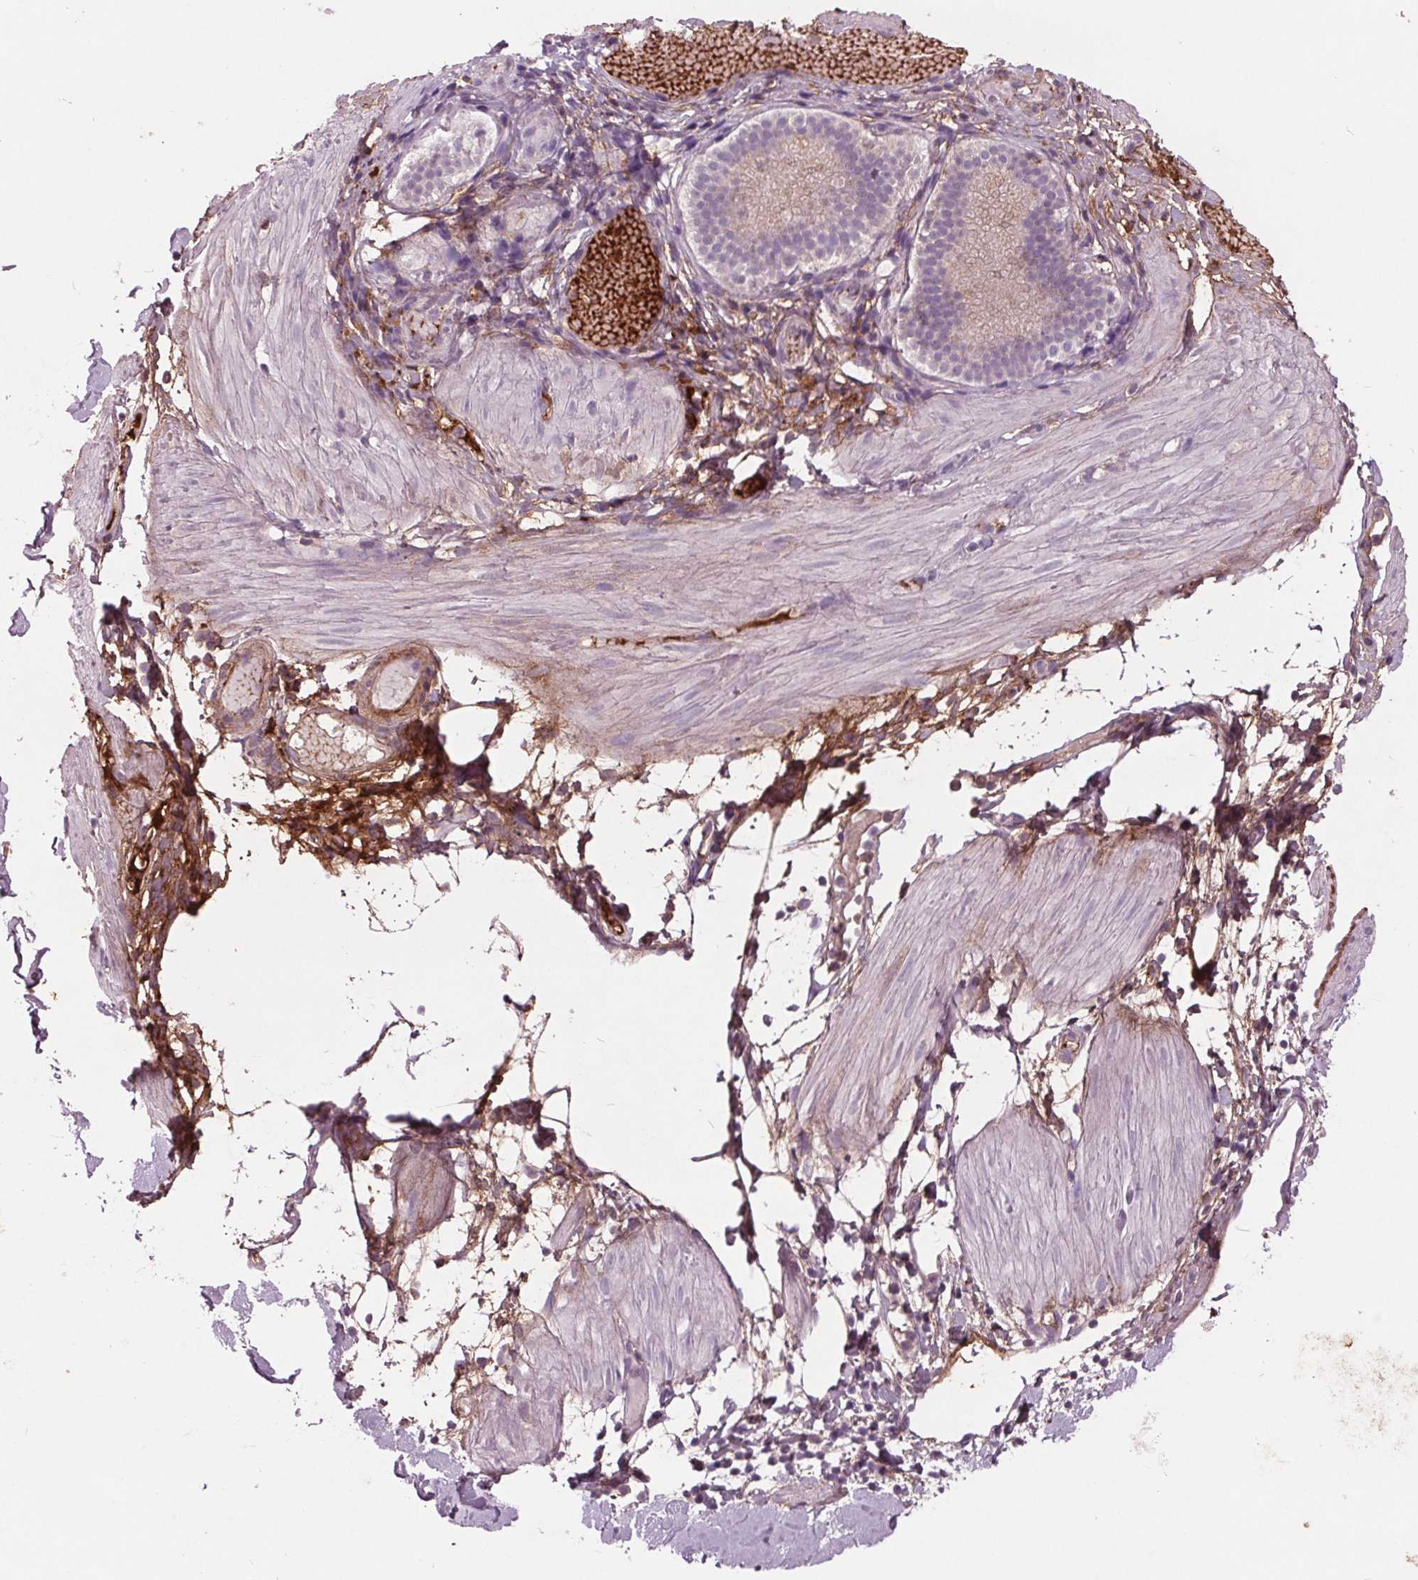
{"staining": {"intensity": "weak", "quantity": "25%-75%", "location": "cytoplasmic/membranous"}, "tissue": "adipose tissue", "cell_type": "Adipocytes", "image_type": "normal", "snomed": [{"axis": "morphology", "description": "Normal tissue, NOS"}, {"axis": "topography", "description": "Gallbladder"}, {"axis": "topography", "description": "Peripheral nerve tissue"}], "caption": "Protein analysis of unremarkable adipose tissue shows weak cytoplasmic/membranous expression in about 25%-75% of adipocytes.", "gene": "C6", "patient": {"sex": "female", "age": 45}}